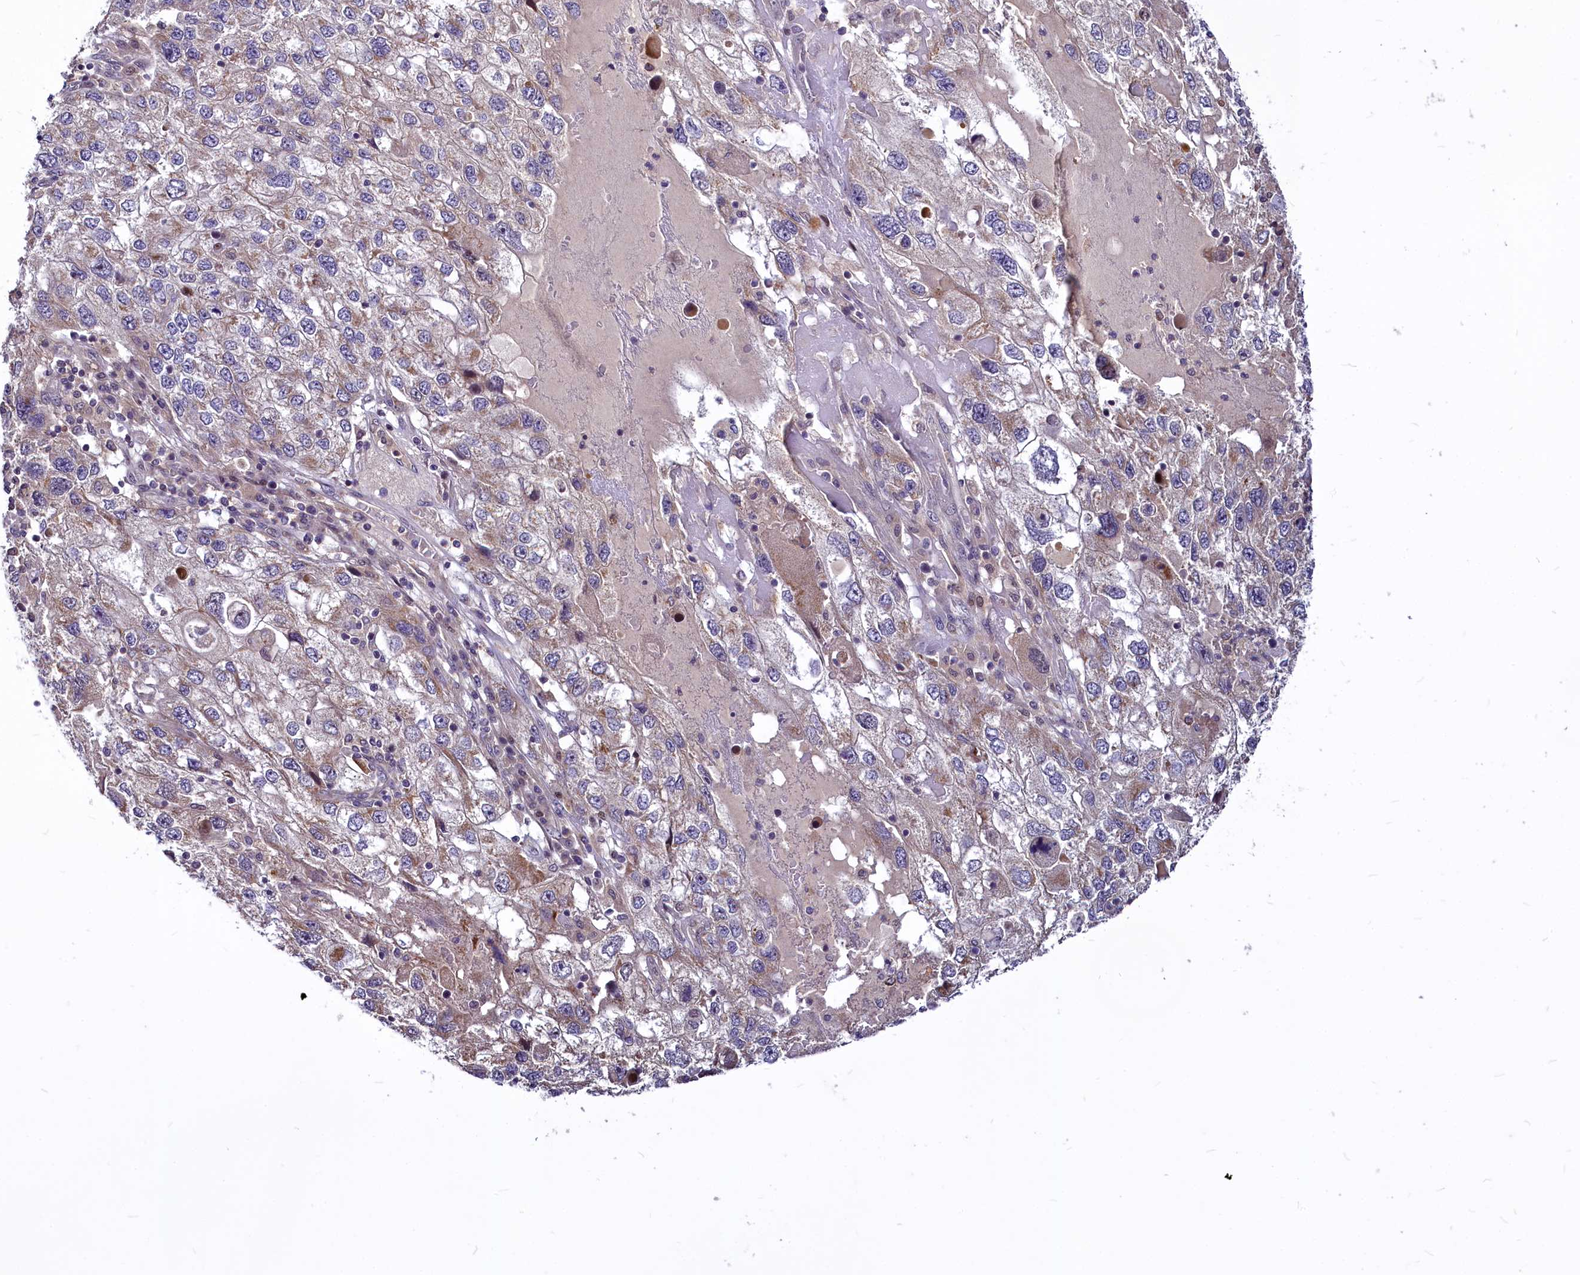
{"staining": {"intensity": "weak", "quantity": "<25%", "location": "cytoplasmic/membranous"}, "tissue": "endometrial cancer", "cell_type": "Tumor cells", "image_type": "cancer", "snomed": [{"axis": "morphology", "description": "Adenocarcinoma, NOS"}, {"axis": "topography", "description": "Endometrium"}], "caption": "Immunohistochemistry photomicrograph of neoplastic tissue: endometrial cancer stained with DAB shows no significant protein positivity in tumor cells.", "gene": "MAML2", "patient": {"sex": "female", "age": 49}}